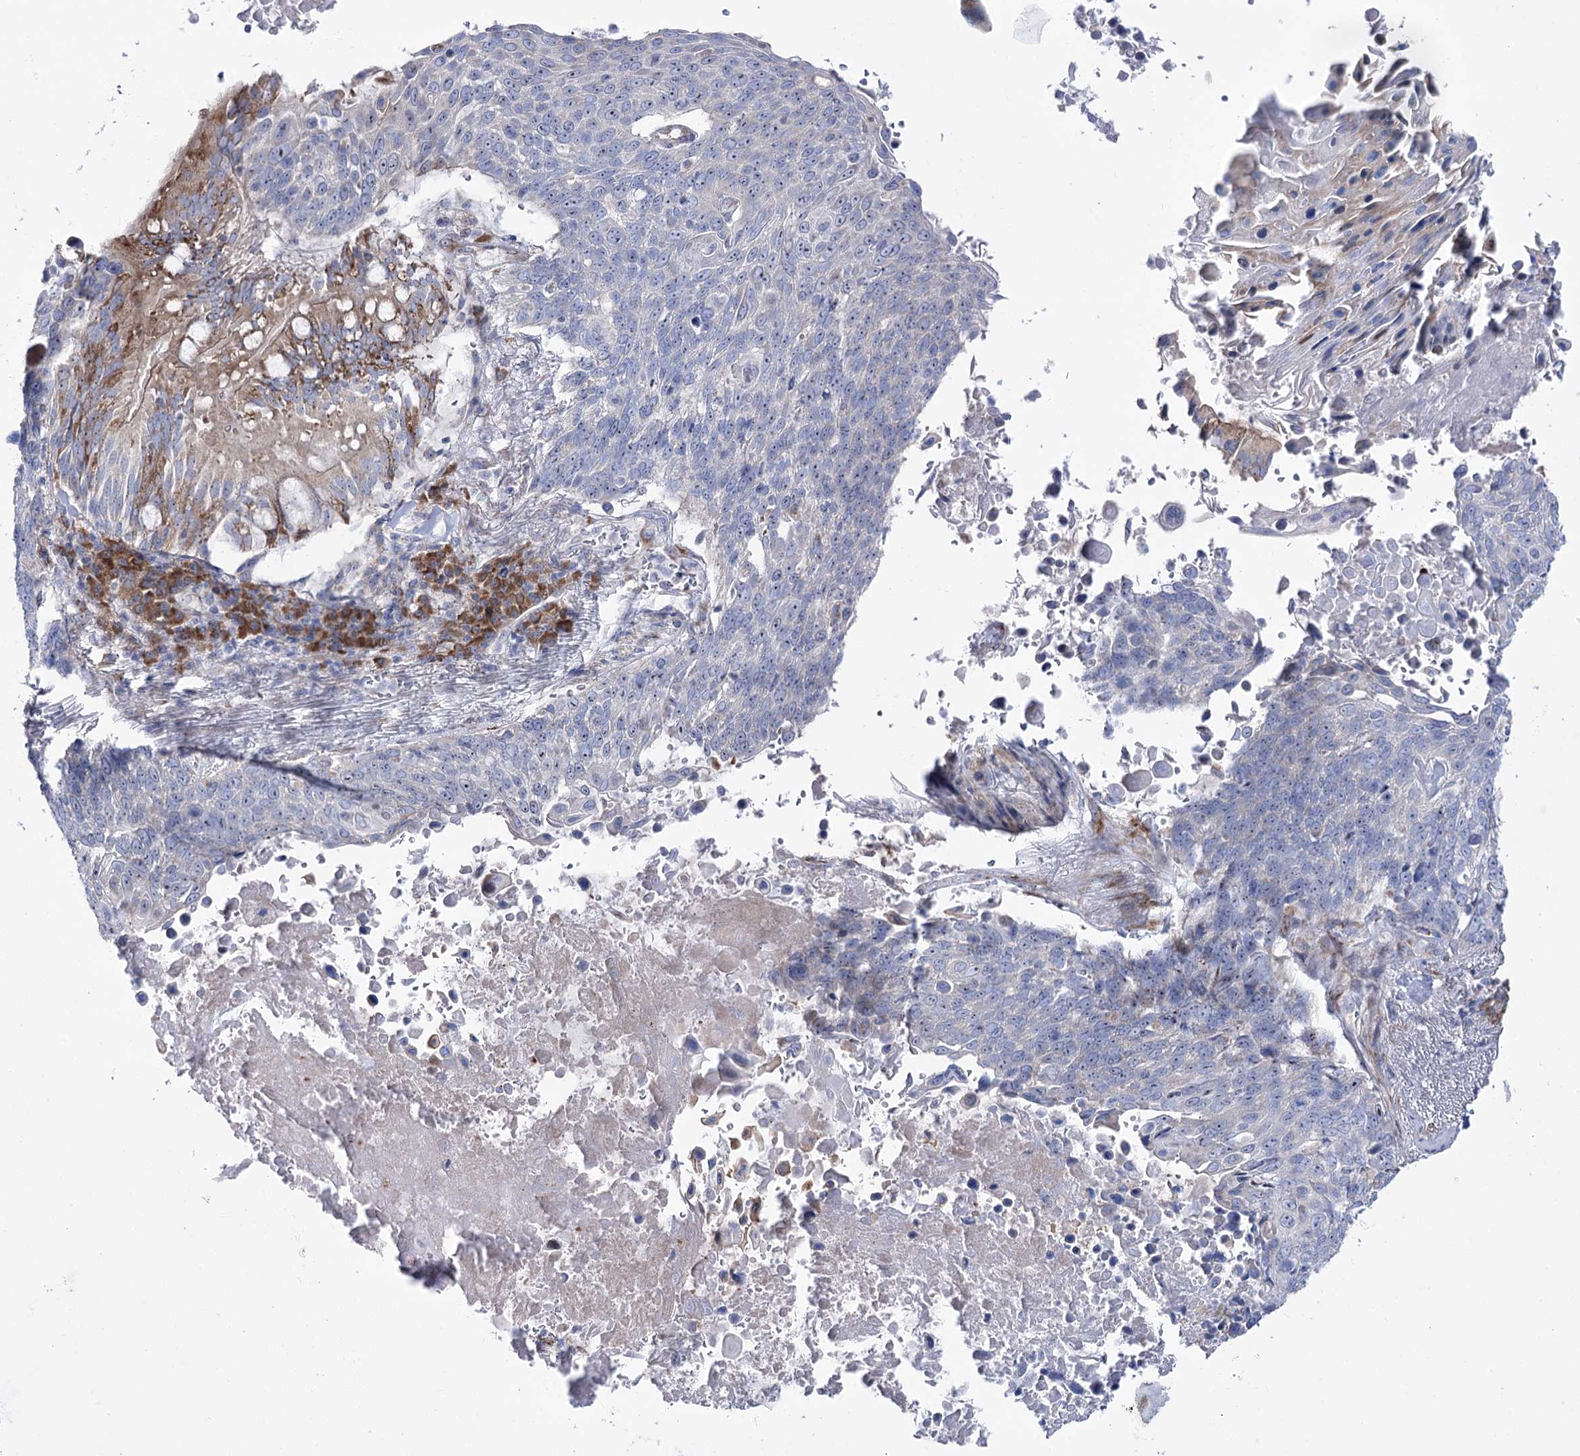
{"staining": {"intensity": "negative", "quantity": "none", "location": "none"}, "tissue": "lung cancer", "cell_type": "Tumor cells", "image_type": "cancer", "snomed": [{"axis": "morphology", "description": "Squamous cell carcinoma, NOS"}, {"axis": "topography", "description": "Lung"}], "caption": "Immunohistochemical staining of lung cancer reveals no significant positivity in tumor cells.", "gene": "METTL5", "patient": {"sex": "male", "age": 66}}